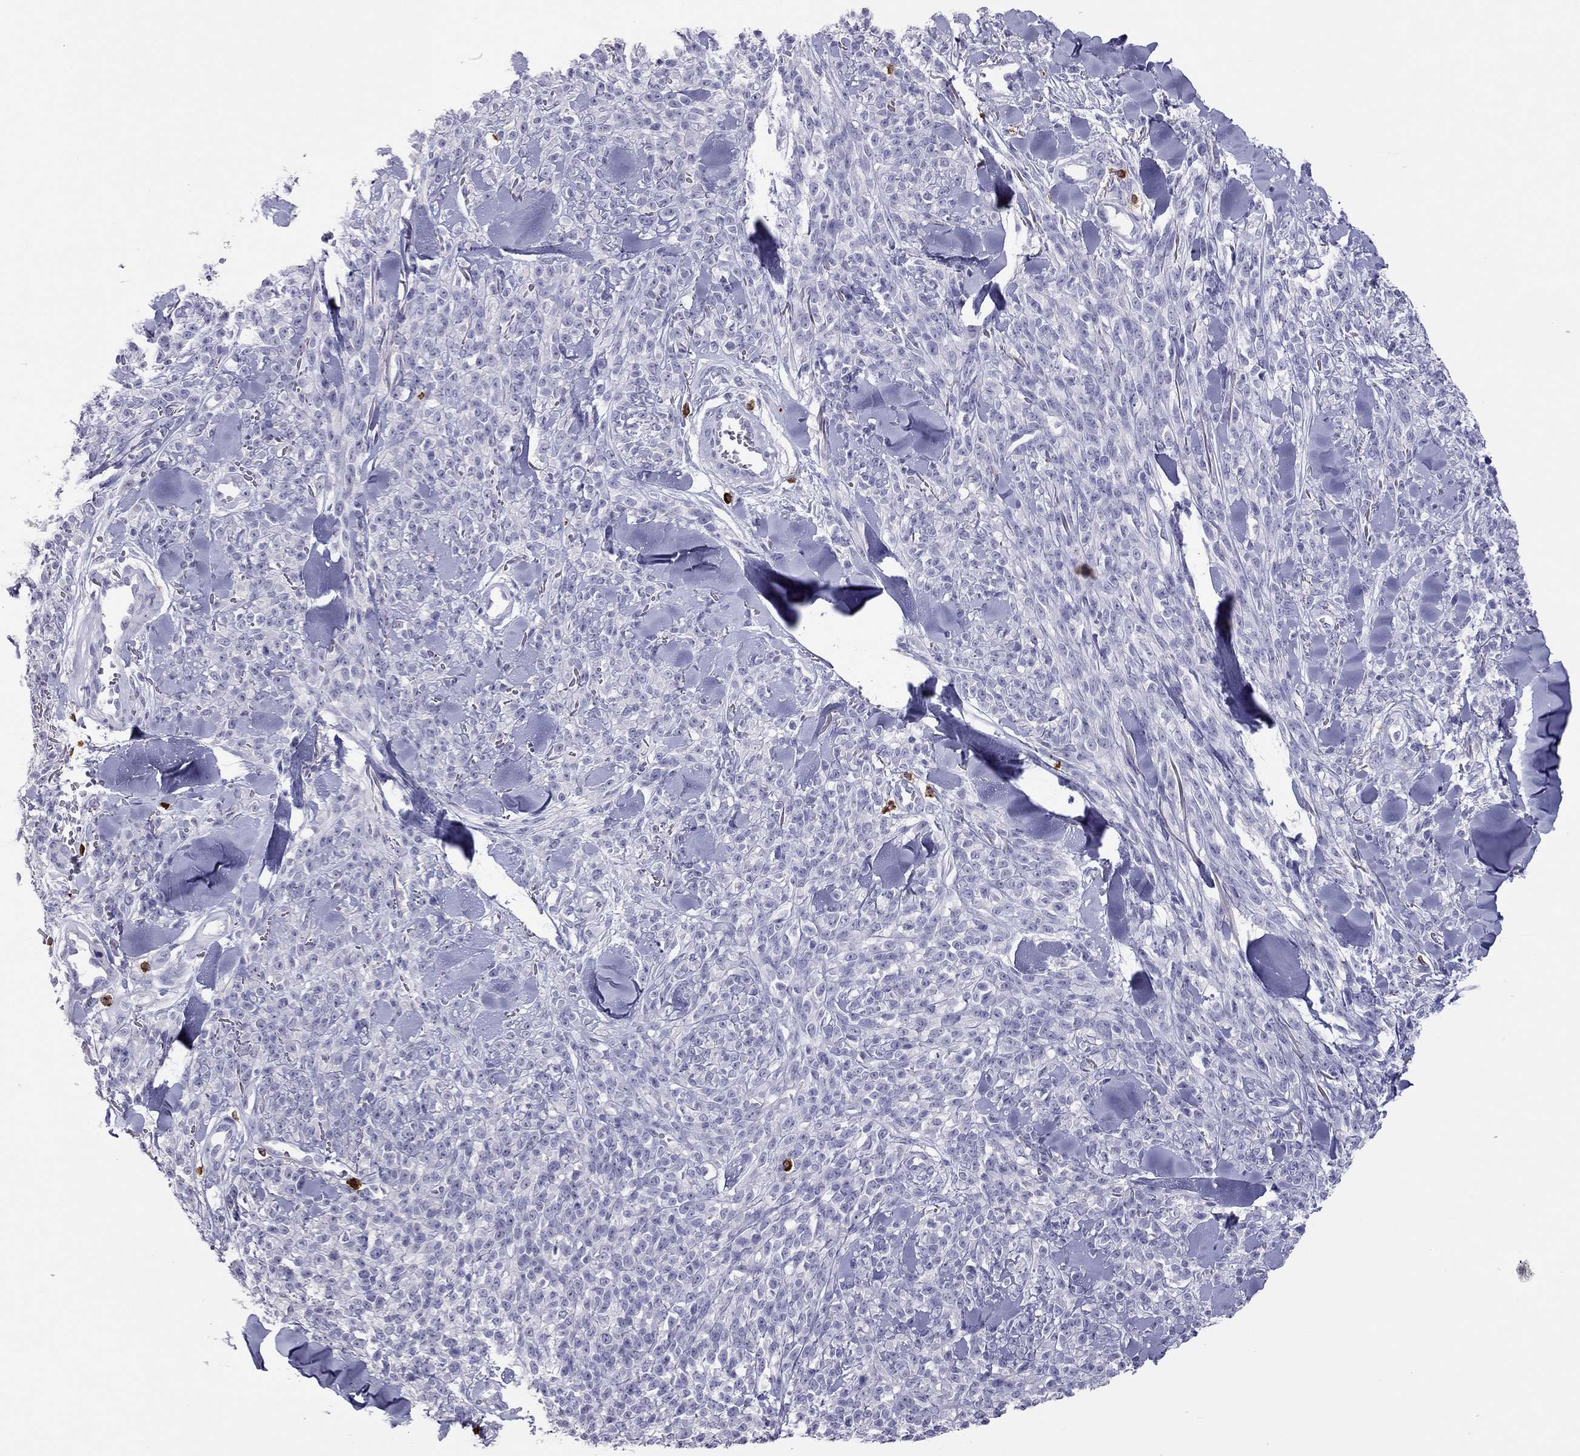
{"staining": {"intensity": "negative", "quantity": "none", "location": "none"}, "tissue": "melanoma", "cell_type": "Tumor cells", "image_type": "cancer", "snomed": [{"axis": "morphology", "description": "Malignant melanoma, NOS"}, {"axis": "topography", "description": "Skin"}, {"axis": "topography", "description": "Skin of trunk"}], "caption": "An immunohistochemistry histopathology image of melanoma is shown. There is no staining in tumor cells of melanoma.", "gene": "IL17REL", "patient": {"sex": "male", "age": 74}}